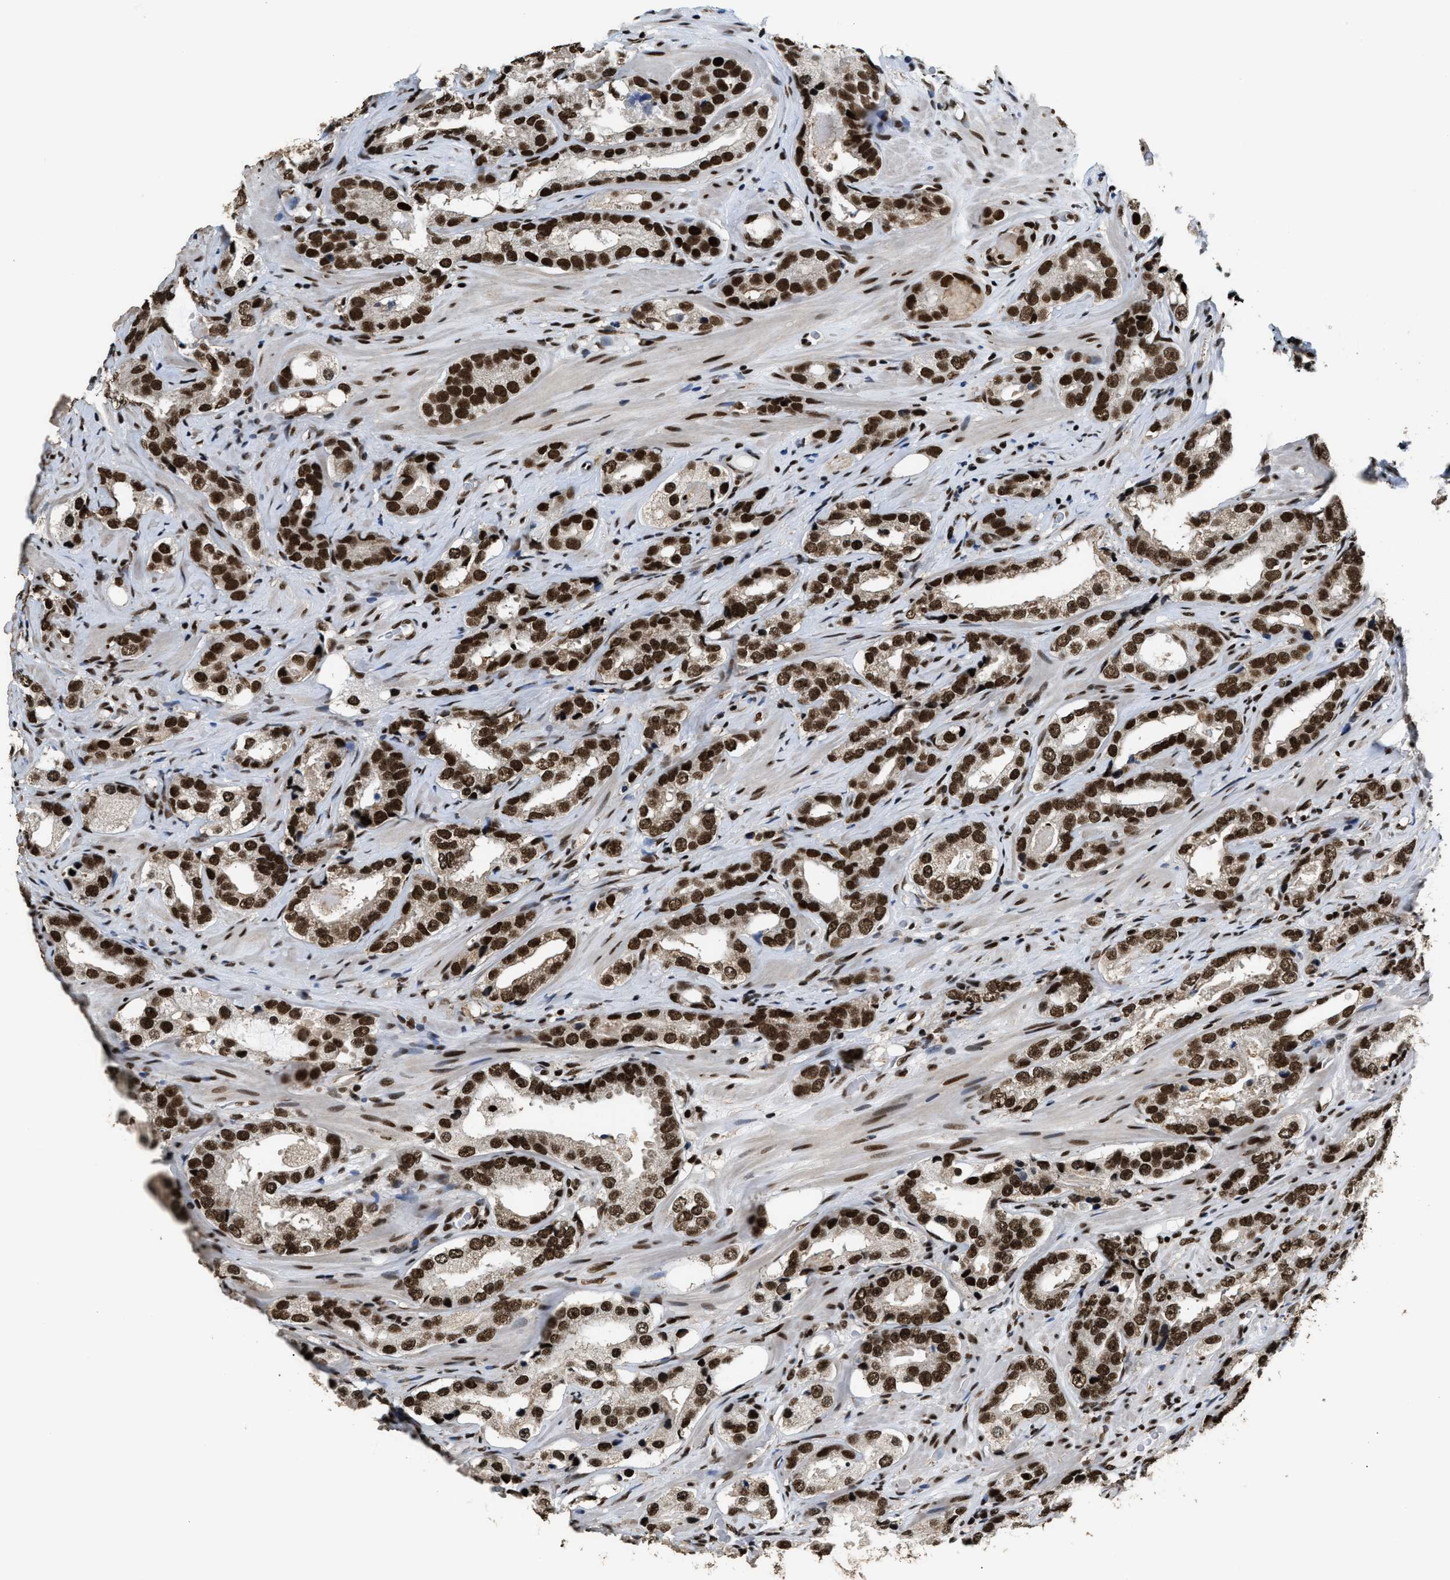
{"staining": {"intensity": "strong", "quantity": ">75%", "location": "nuclear"}, "tissue": "prostate cancer", "cell_type": "Tumor cells", "image_type": "cancer", "snomed": [{"axis": "morphology", "description": "Adenocarcinoma, High grade"}, {"axis": "topography", "description": "Prostate"}], "caption": "Immunohistochemical staining of human prostate high-grade adenocarcinoma displays high levels of strong nuclear protein staining in about >75% of tumor cells.", "gene": "RAD21", "patient": {"sex": "male", "age": 63}}